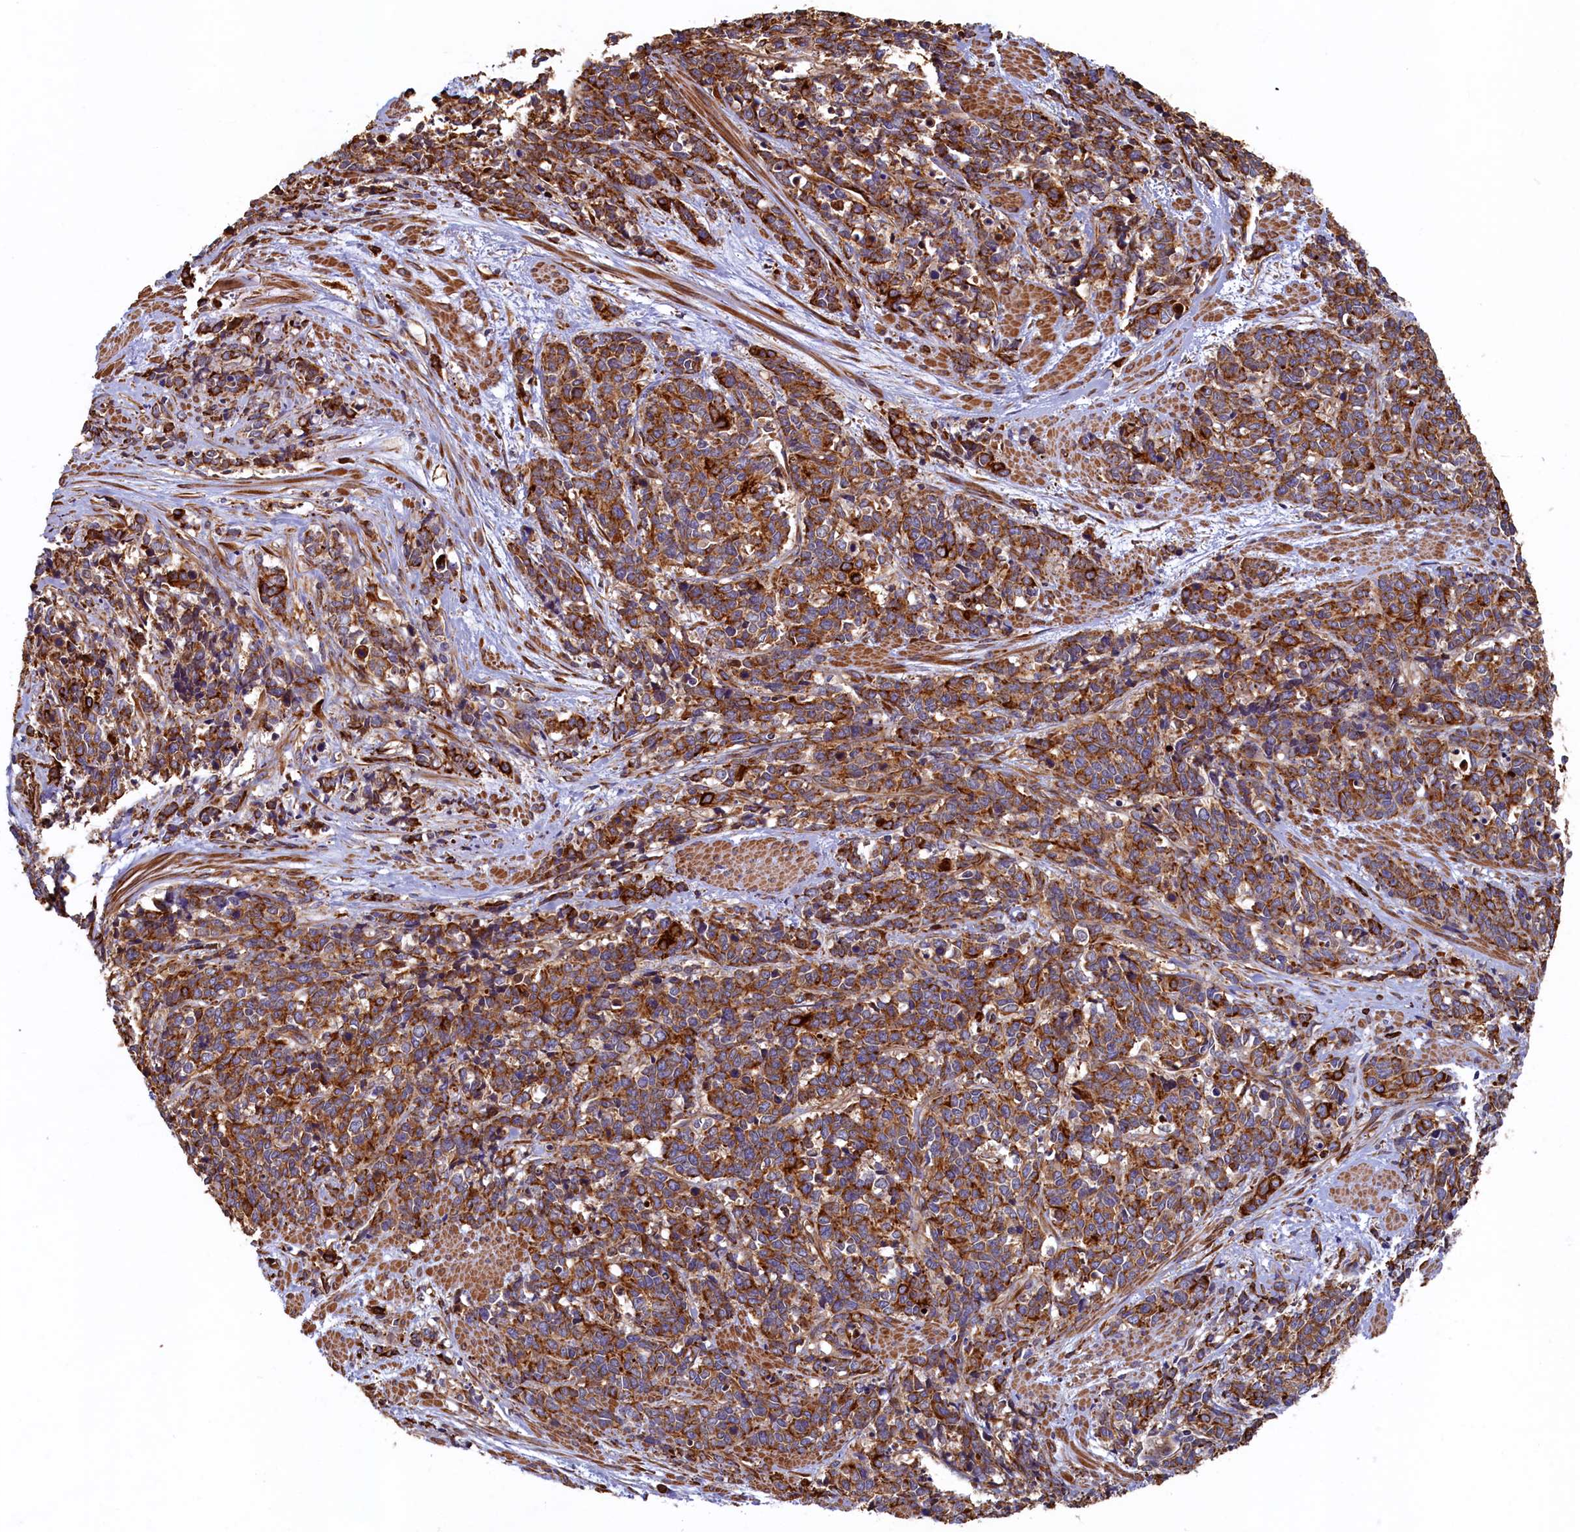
{"staining": {"intensity": "strong", "quantity": ">75%", "location": "cytoplasmic/membranous"}, "tissue": "cervical cancer", "cell_type": "Tumor cells", "image_type": "cancer", "snomed": [{"axis": "morphology", "description": "Squamous cell carcinoma, NOS"}, {"axis": "topography", "description": "Cervix"}], "caption": "This is a histology image of immunohistochemistry (IHC) staining of cervical cancer (squamous cell carcinoma), which shows strong staining in the cytoplasmic/membranous of tumor cells.", "gene": "LRRC57", "patient": {"sex": "female", "age": 60}}